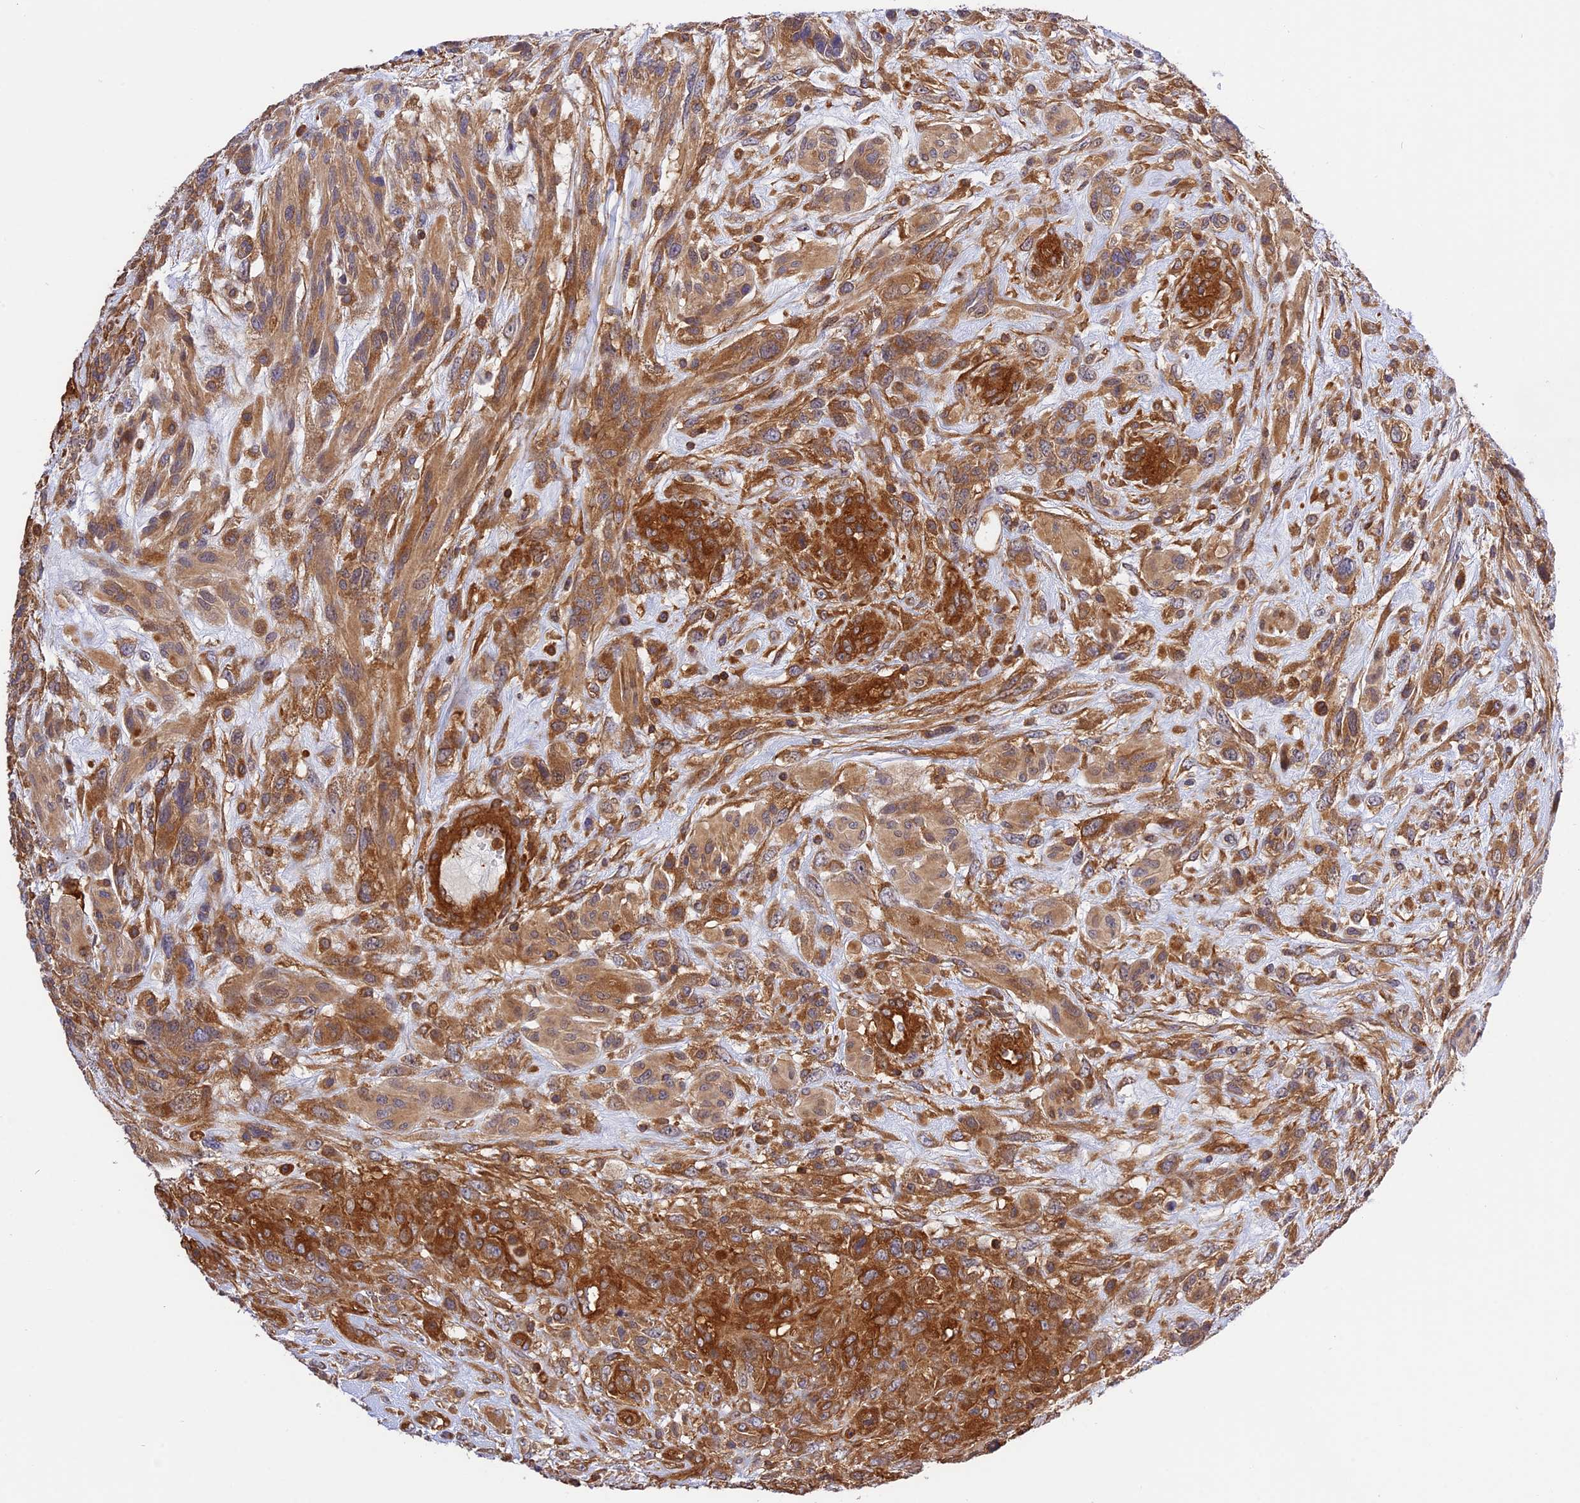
{"staining": {"intensity": "moderate", "quantity": ">75%", "location": "cytoplasmic/membranous"}, "tissue": "glioma", "cell_type": "Tumor cells", "image_type": "cancer", "snomed": [{"axis": "morphology", "description": "Glioma, malignant, High grade"}, {"axis": "topography", "description": "Brain"}], "caption": "DAB (3,3'-diaminobenzidine) immunohistochemical staining of human malignant glioma (high-grade) exhibits moderate cytoplasmic/membranous protein staining in about >75% of tumor cells.", "gene": "C5orf22", "patient": {"sex": "male", "age": 61}}